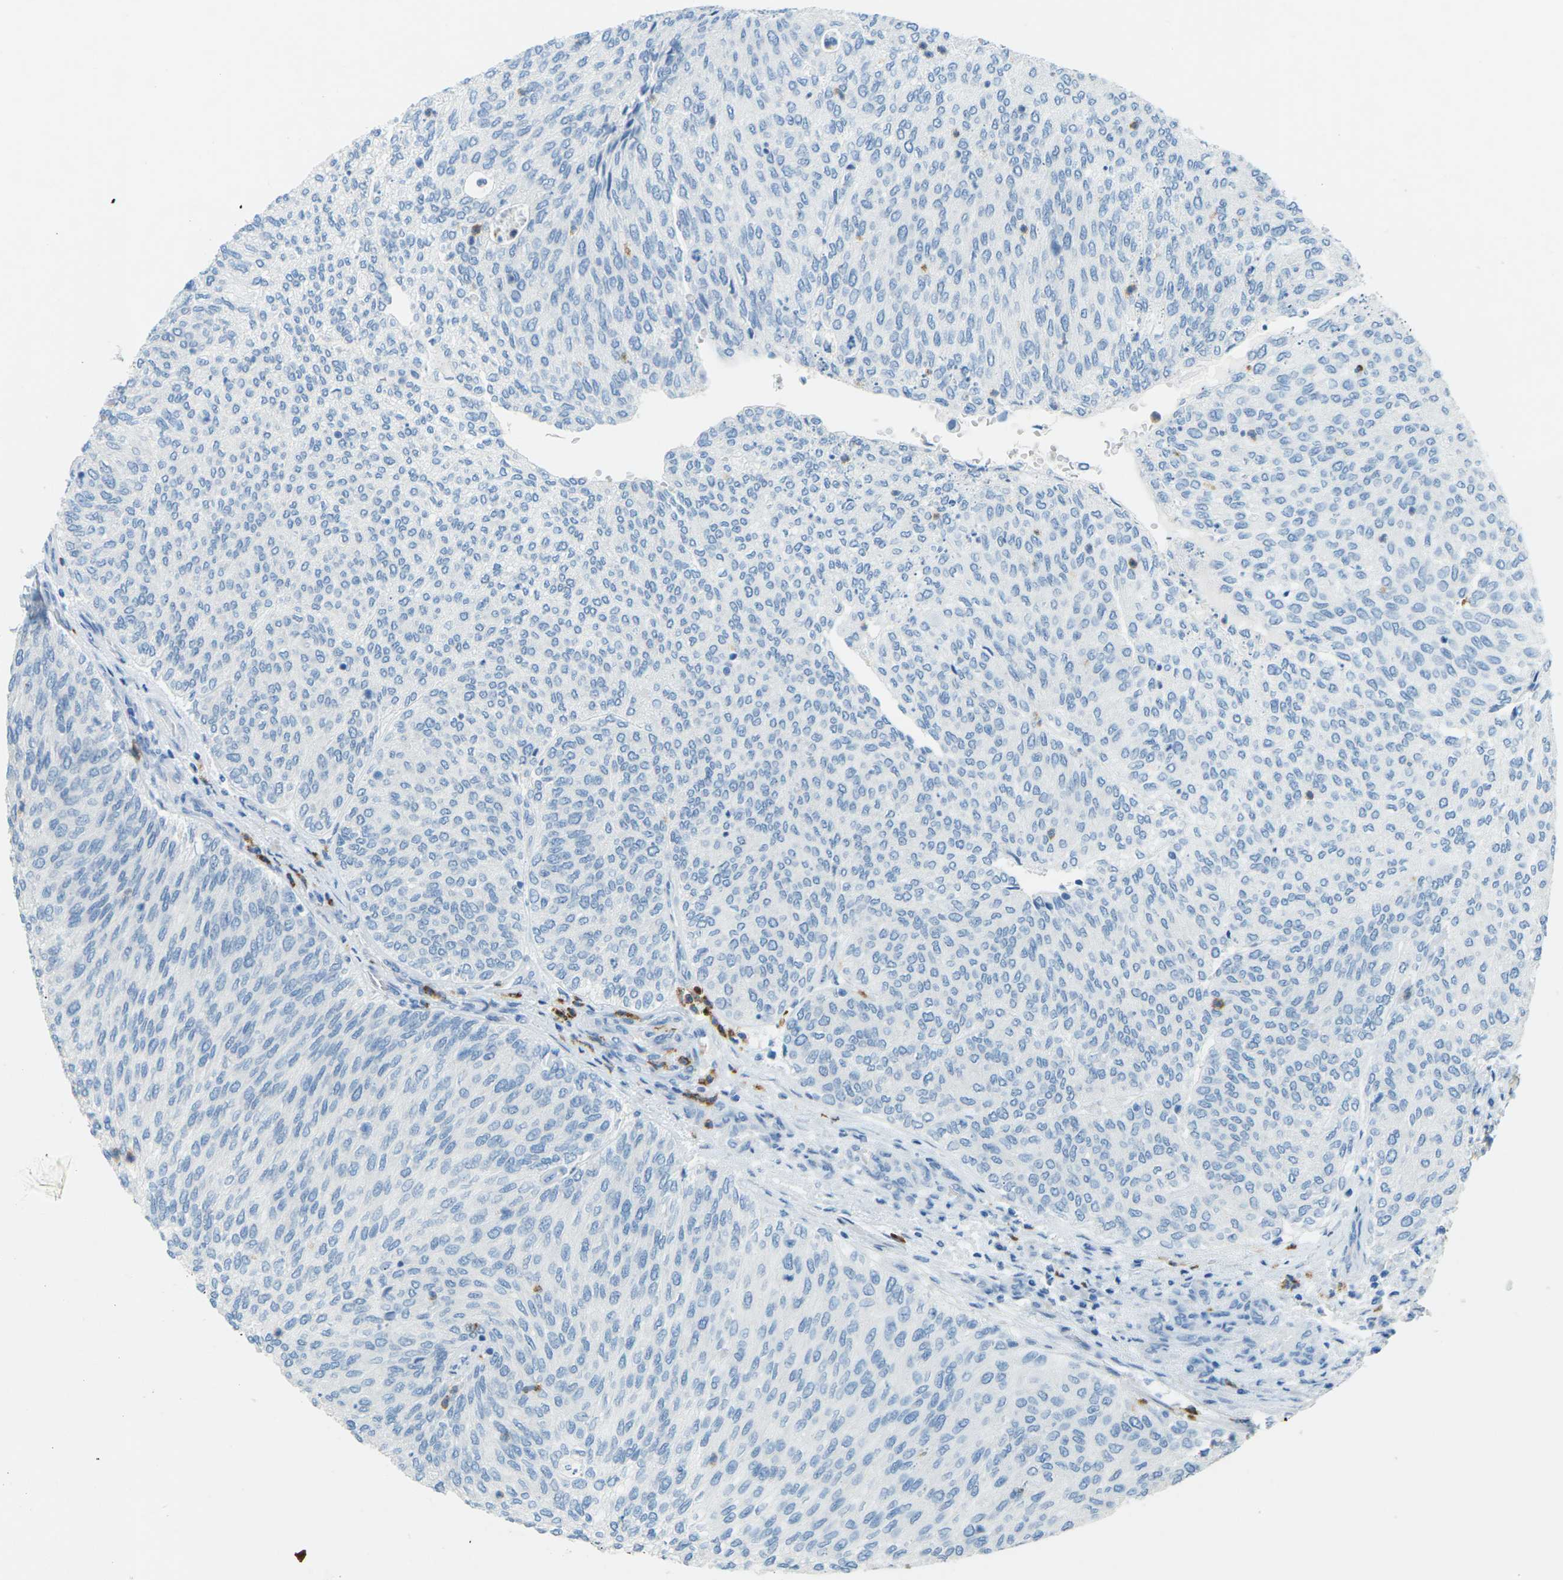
{"staining": {"intensity": "negative", "quantity": "none", "location": "none"}, "tissue": "urothelial cancer", "cell_type": "Tumor cells", "image_type": "cancer", "snomed": [{"axis": "morphology", "description": "Urothelial carcinoma, Low grade"}, {"axis": "topography", "description": "Urinary bladder"}], "caption": "A micrograph of urothelial cancer stained for a protein reveals no brown staining in tumor cells. The staining was performed using DAB (3,3'-diaminobenzidine) to visualize the protein expression in brown, while the nuclei were stained in blue with hematoxylin (Magnification: 20x).", "gene": "CDH16", "patient": {"sex": "female", "age": 79}}